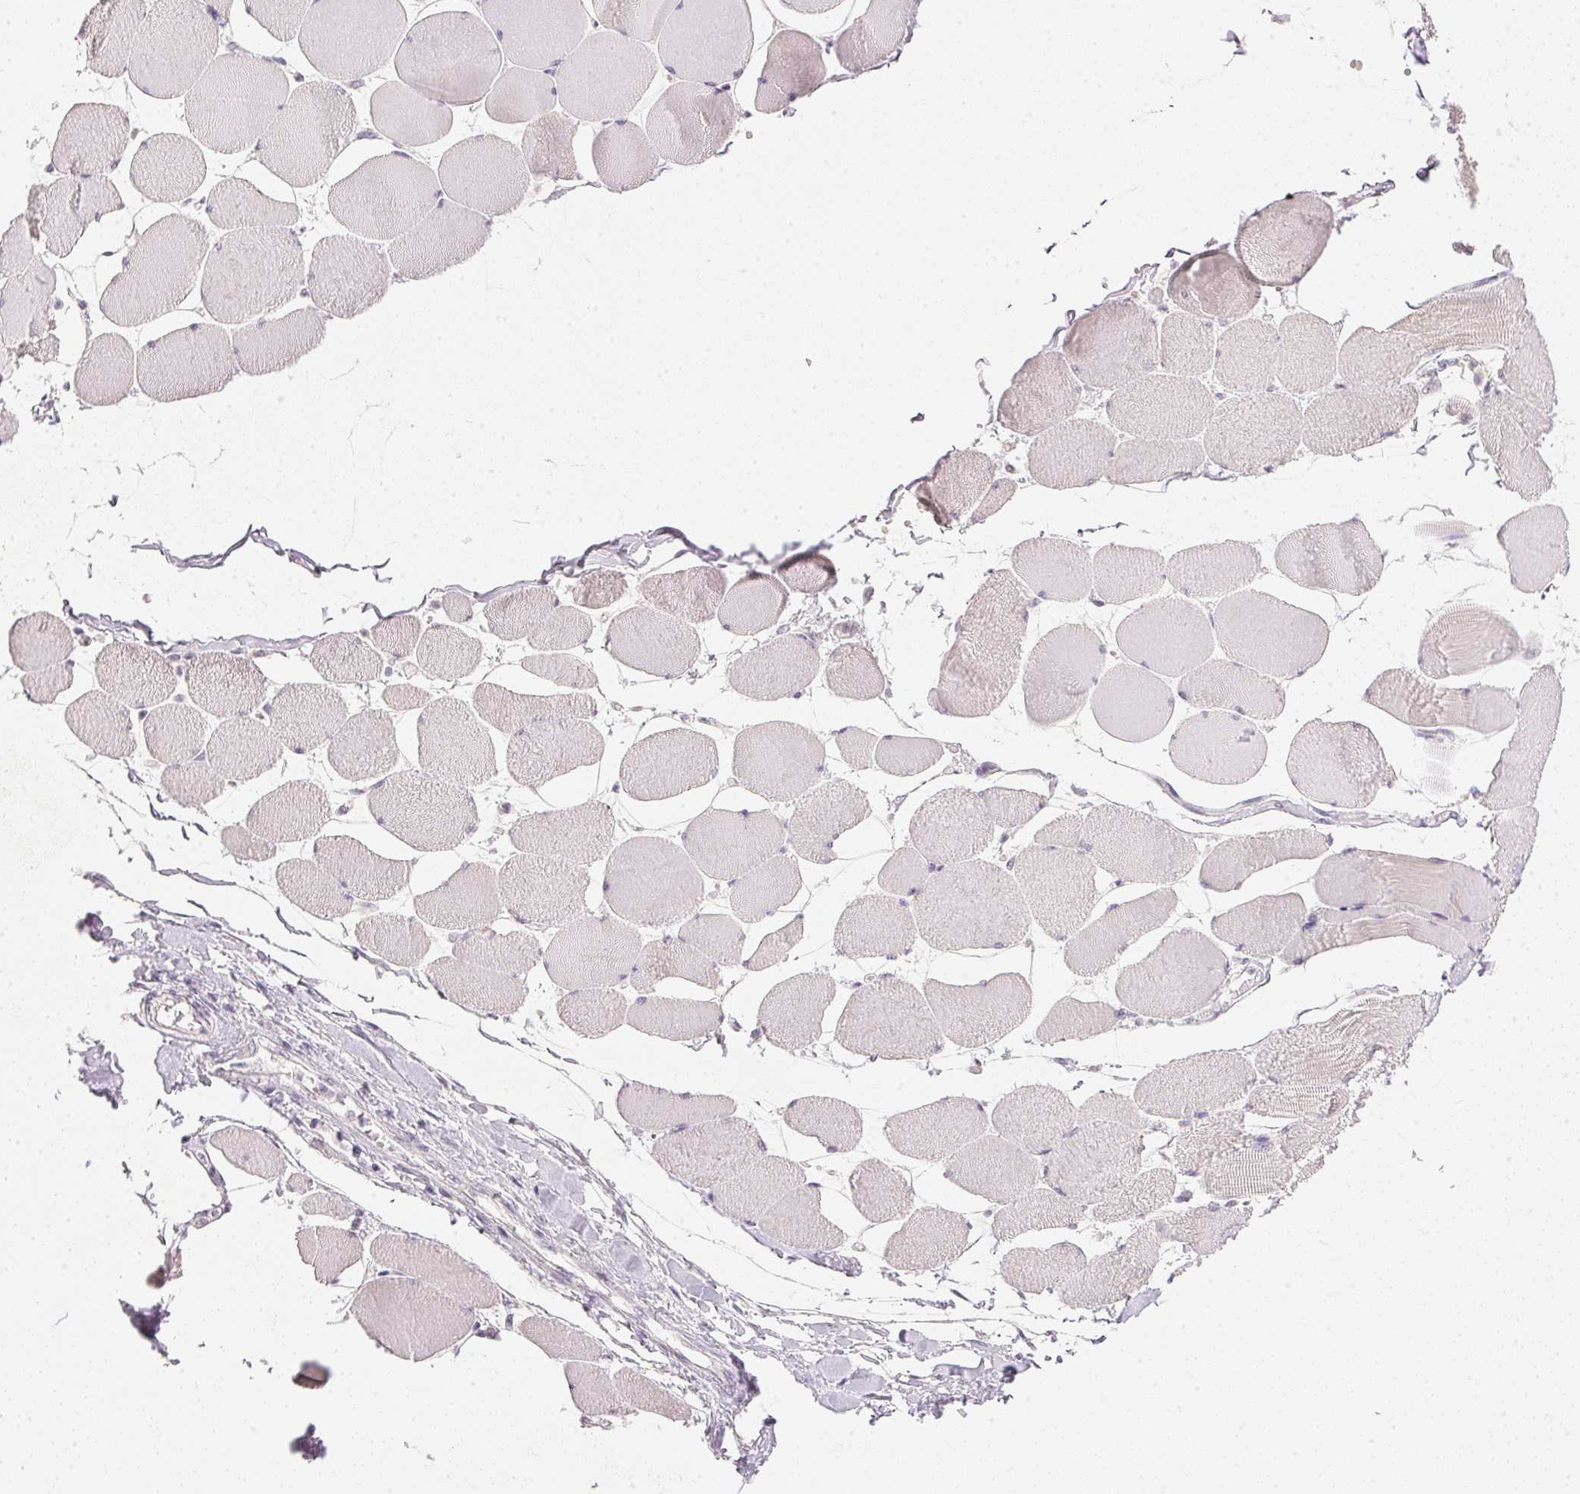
{"staining": {"intensity": "weak", "quantity": "<25%", "location": "cytoplasmic/membranous"}, "tissue": "skeletal muscle", "cell_type": "Myocytes", "image_type": "normal", "snomed": [{"axis": "morphology", "description": "Normal tissue, NOS"}, {"axis": "topography", "description": "Skeletal muscle"}], "caption": "Immunohistochemistry (IHC) of normal human skeletal muscle exhibits no expression in myocytes. The staining is performed using DAB (3,3'-diaminobenzidine) brown chromogen with nuclei counter-stained in using hematoxylin.", "gene": "IGFBP1", "patient": {"sex": "female", "age": 75}}